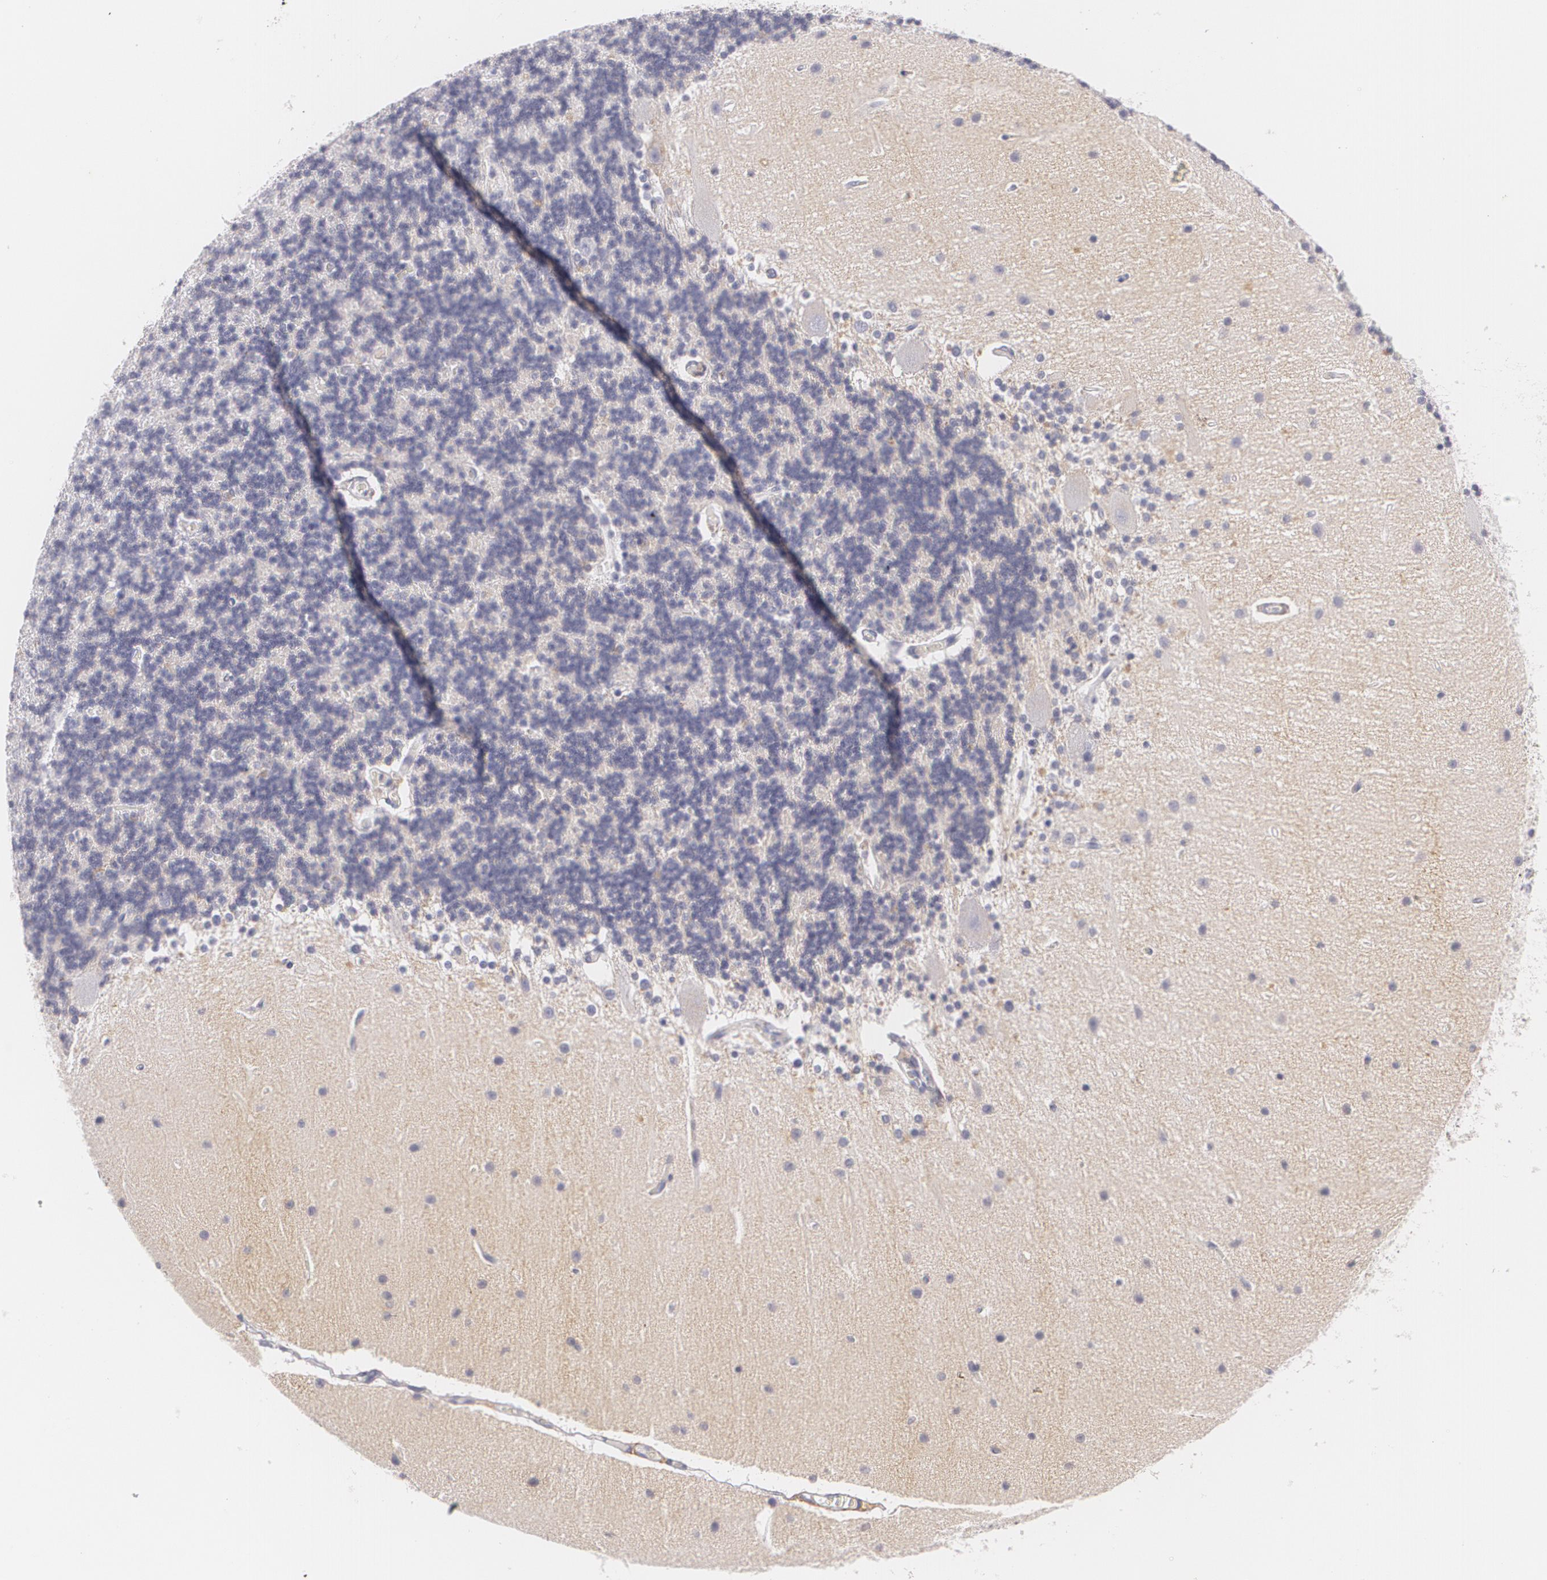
{"staining": {"intensity": "negative", "quantity": "none", "location": "none"}, "tissue": "cerebellum", "cell_type": "Cells in granular layer", "image_type": "normal", "snomed": [{"axis": "morphology", "description": "Normal tissue, NOS"}, {"axis": "topography", "description": "Cerebellum"}], "caption": "An immunohistochemistry histopathology image of unremarkable cerebellum is shown. There is no staining in cells in granular layer of cerebellum.", "gene": "NGFR", "patient": {"sex": "female", "age": 54}}